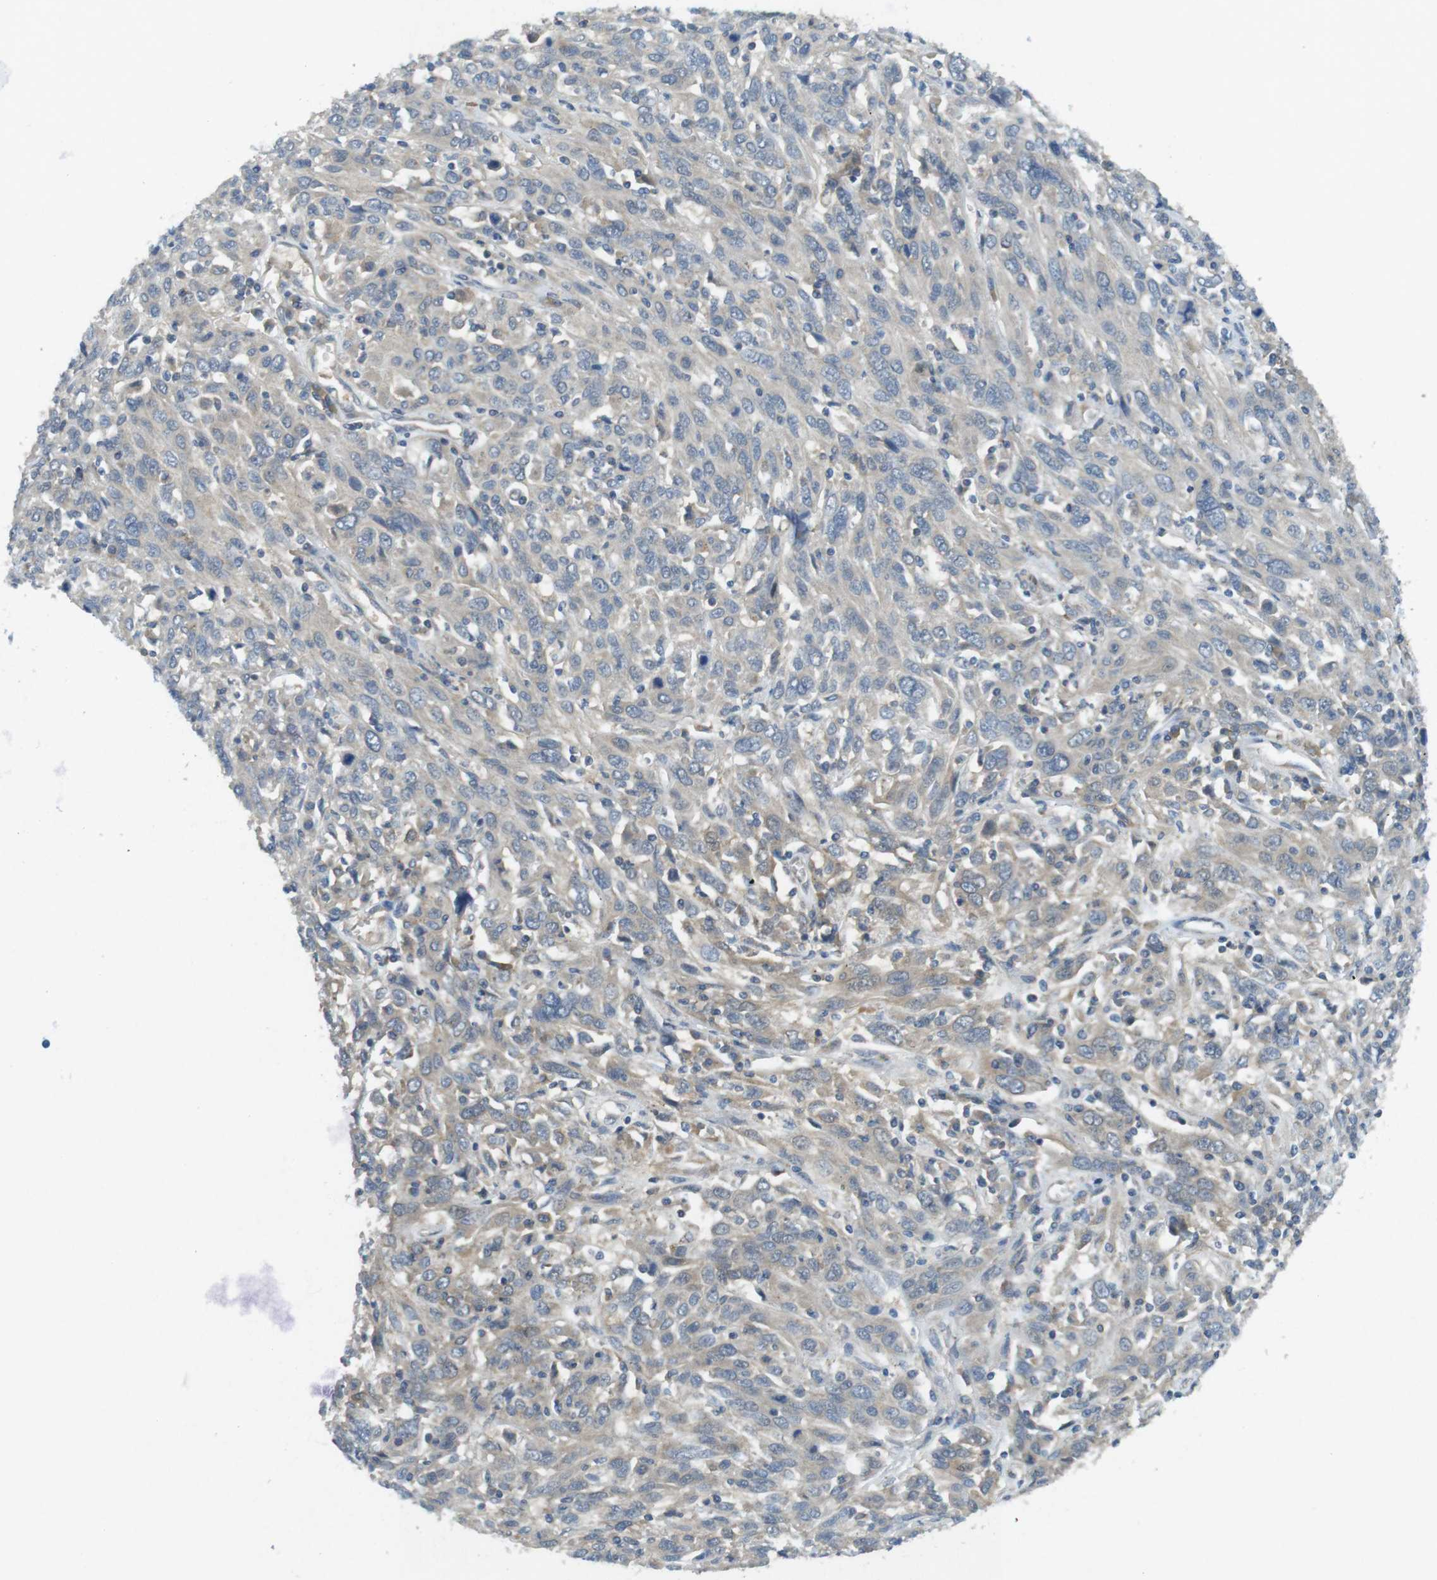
{"staining": {"intensity": "weak", "quantity": "<25%", "location": "cytoplasmic/membranous"}, "tissue": "cervical cancer", "cell_type": "Tumor cells", "image_type": "cancer", "snomed": [{"axis": "morphology", "description": "Squamous cell carcinoma, NOS"}, {"axis": "topography", "description": "Cervix"}], "caption": "Immunohistochemistry (IHC) histopathology image of cervical cancer (squamous cell carcinoma) stained for a protein (brown), which displays no staining in tumor cells.", "gene": "SUGT1", "patient": {"sex": "female", "age": 46}}